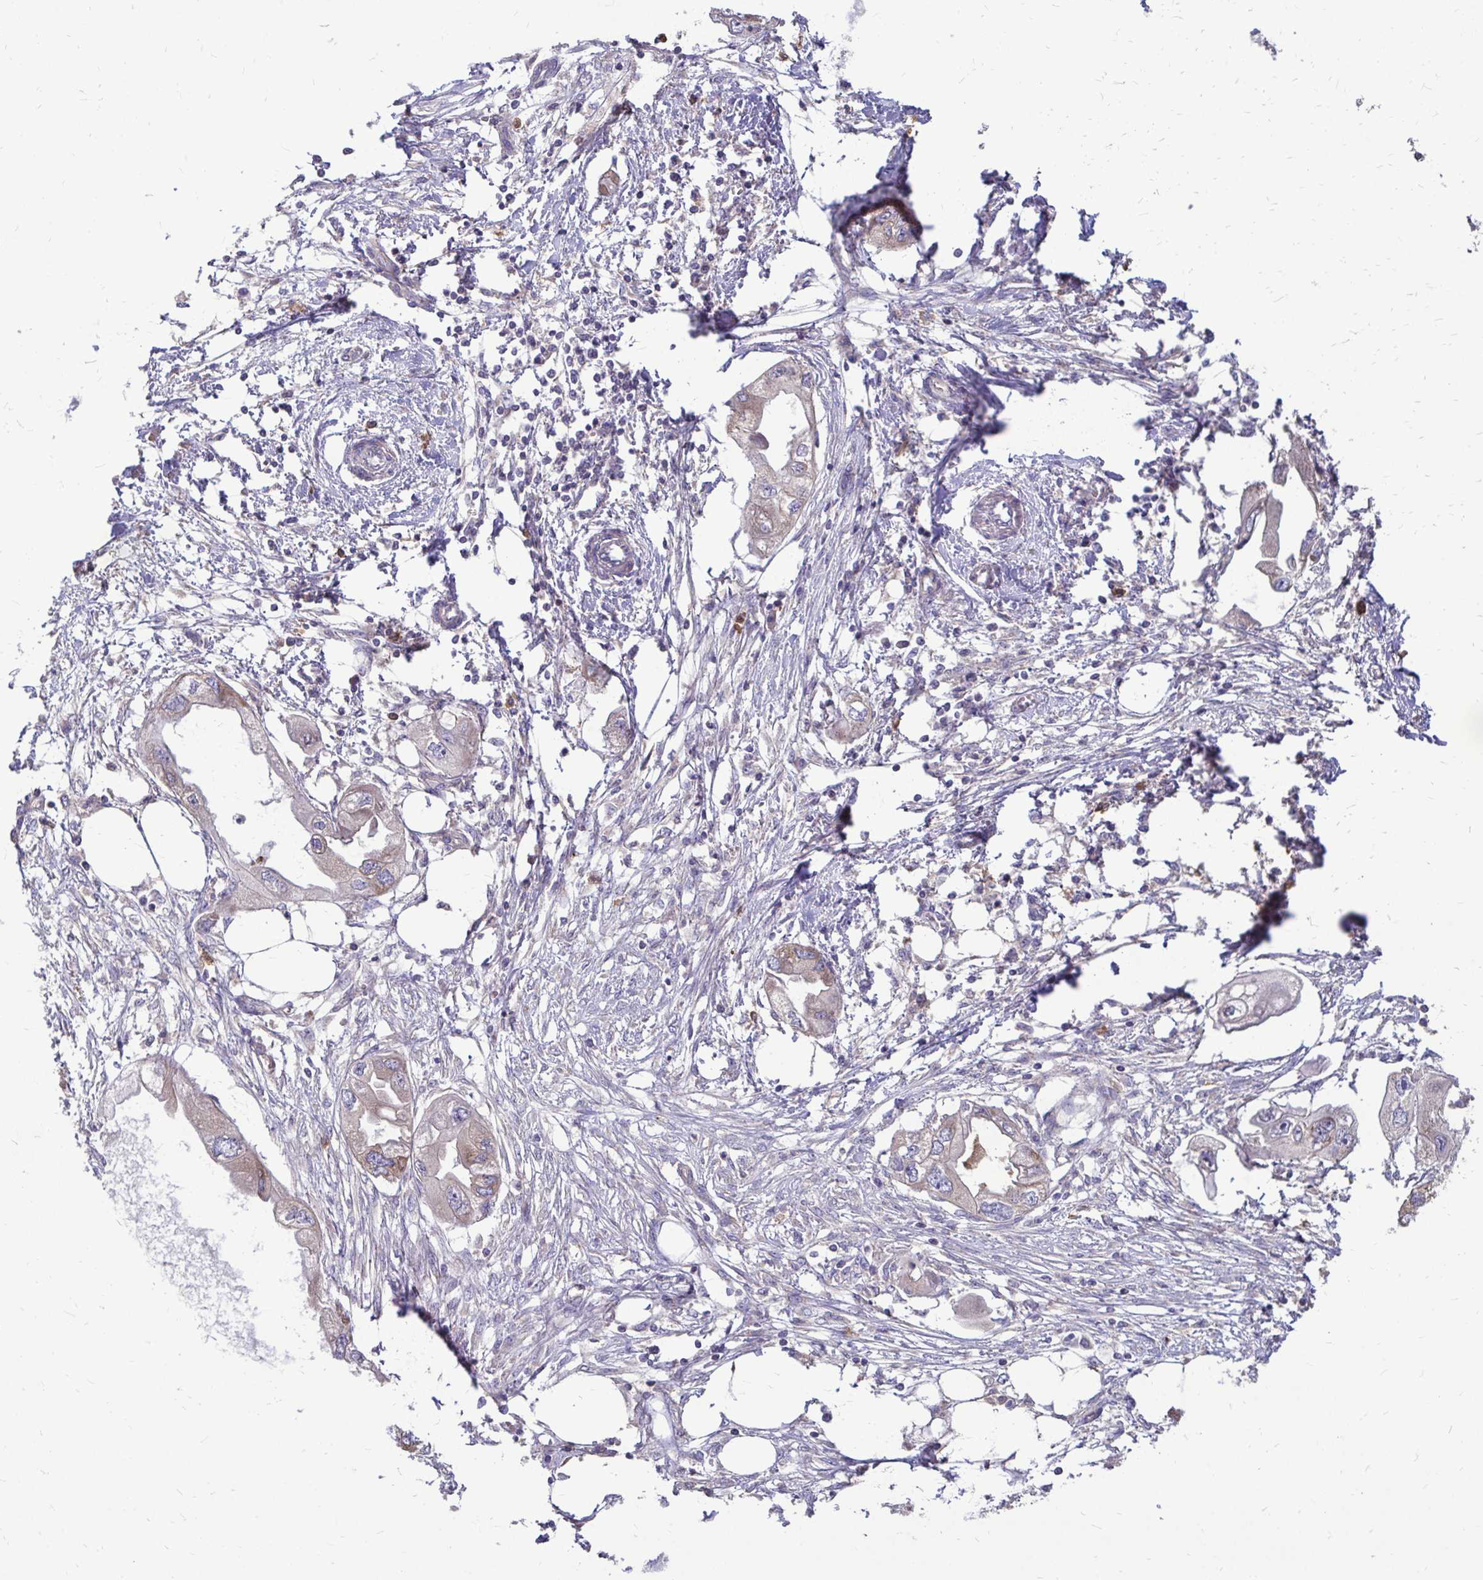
{"staining": {"intensity": "moderate", "quantity": "25%-75%", "location": "cytoplasmic/membranous"}, "tissue": "endometrial cancer", "cell_type": "Tumor cells", "image_type": "cancer", "snomed": [{"axis": "morphology", "description": "Adenocarcinoma, NOS"}, {"axis": "morphology", "description": "Adenocarcinoma, metastatic, NOS"}, {"axis": "topography", "description": "Adipose tissue"}, {"axis": "topography", "description": "Endometrium"}], "caption": "Approximately 25%-75% of tumor cells in endometrial cancer (adenocarcinoma) show moderate cytoplasmic/membranous protein staining as visualized by brown immunohistochemical staining.", "gene": "FMR1", "patient": {"sex": "female", "age": 67}}